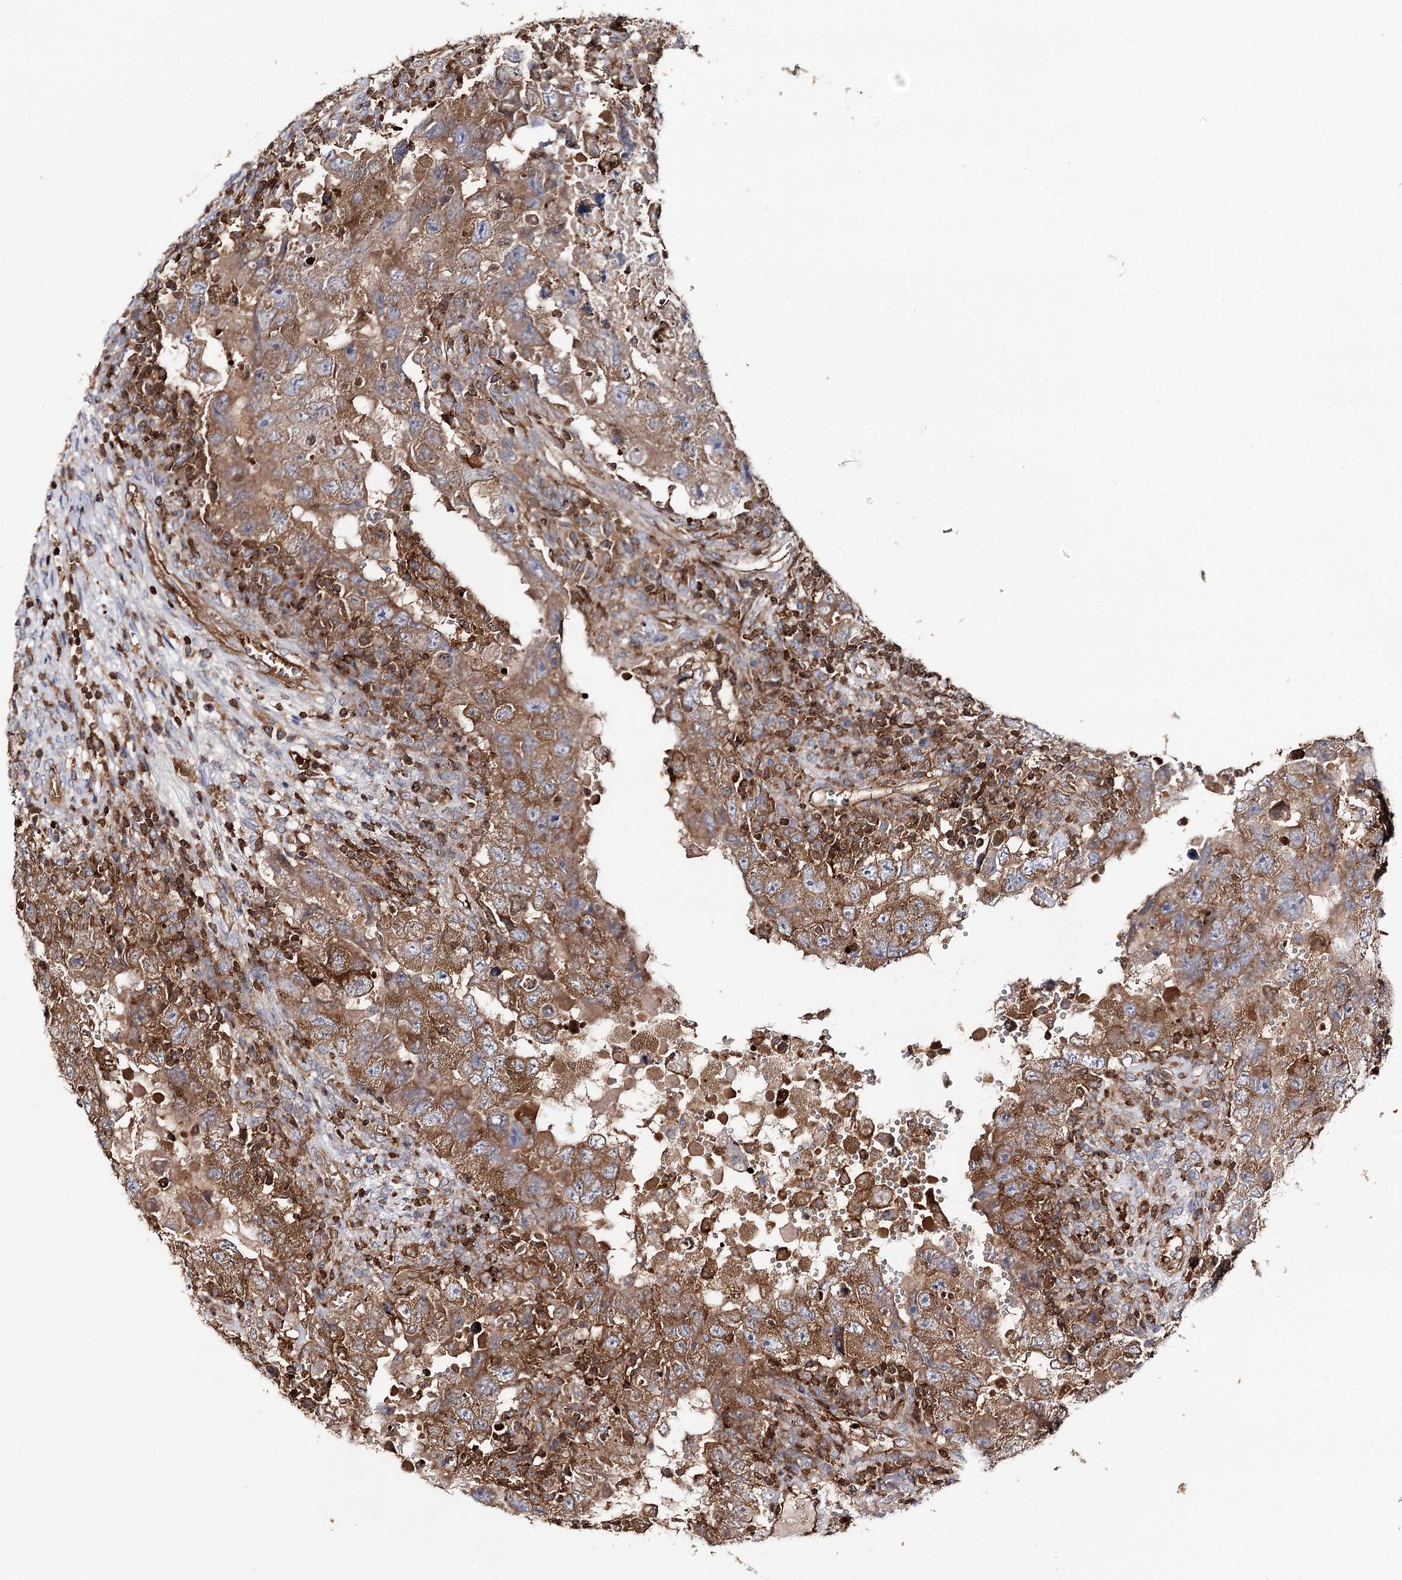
{"staining": {"intensity": "moderate", "quantity": ">75%", "location": "cytoplasmic/membranous"}, "tissue": "testis cancer", "cell_type": "Tumor cells", "image_type": "cancer", "snomed": [{"axis": "morphology", "description": "Carcinoma, Embryonal, NOS"}, {"axis": "topography", "description": "Testis"}], "caption": "The histopathology image demonstrates immunohistochemical staining of testis cancer (embryonal carcinoma). There is moderate cytoplasmic/membranous staining is seen in about >75% of tumor cells.", "gene": "SEC24B", "patient": {"sex": "male", "age": 26}}